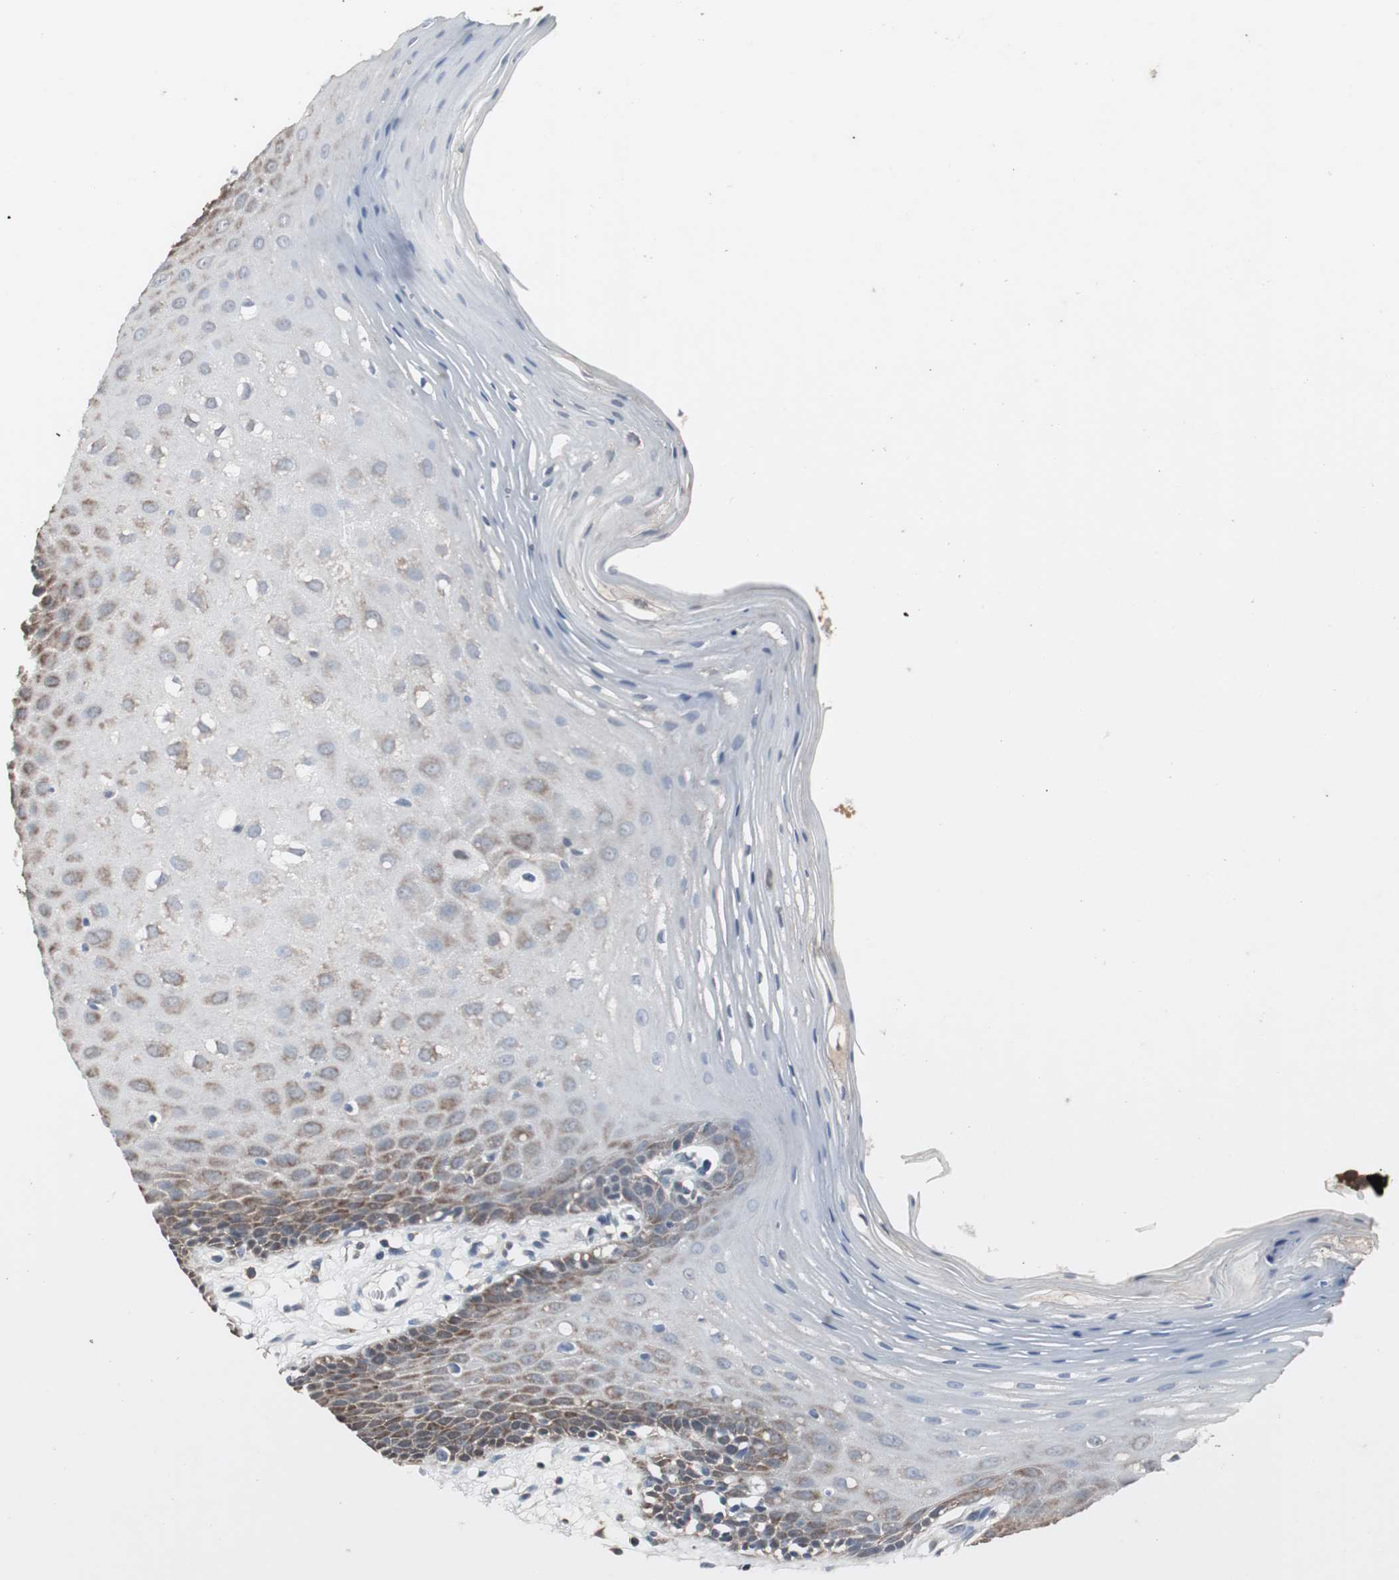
{"staining": {"intensity": "moderate", "quantity": "25%-75%", "location": "cytoplasmic/membranous"}, "tissue": "oral mucosa", "cell_type": "Squamous epithelial cells", "image_type": "normal", "snomed": [{"axis": "morphology", "description": "Normal tissue, NOS"}, {"axis": "morphology", "description": "Squamous cell carcinoma, NOS"}, {"axis": "topography", "description": "Skeletal muscle"}, {"axis": "topography", "description": "Oral tissue"}, {"axis": "topography", "description": "Head-Neck"}], "caption": "Oral mucosa stained with a brown dye reveals moderate cytoplasmic/membranous positive expression in approximately 25%-75% of squamous epithelial cells.", "gene": "ZSCAN22", "patient": {"sex": "male", "age": 71}}